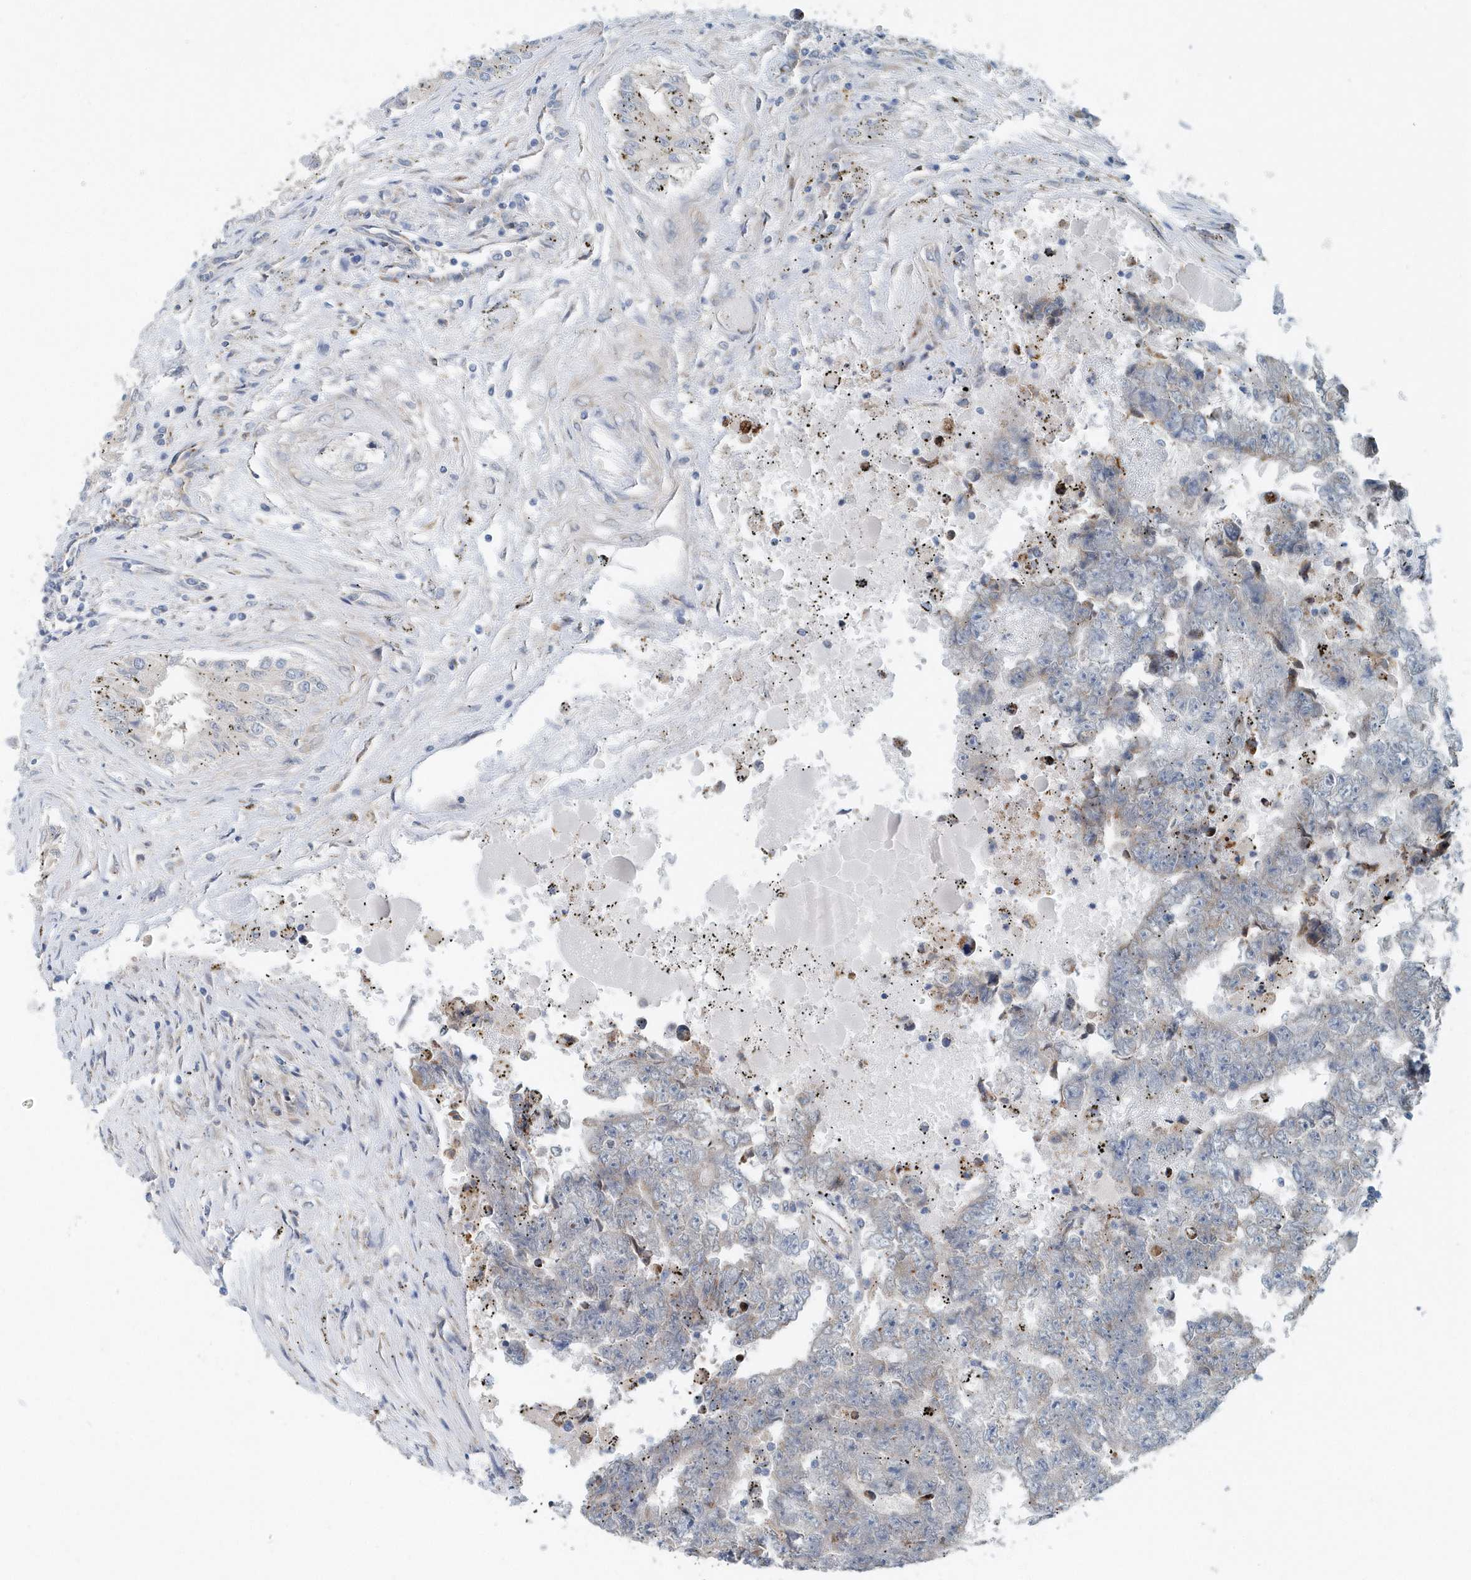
{"staining": {"intensity": "negative", "quantity": "none", "location": "none"}, "tissue": "testis cancer", "cell_type": "Tumor cells", "image_type": "cancer", "snomed": [{"axis": "morphology", "description": "Carcinoma, Embryonal, NOS"}, {"axis": "topography", "description": "Testis"}], "caption": "A micrograph of embryonal carcinoma (testis) stained for a protein reveals no brown staining in tumor cells.", "gene": "PFN2", "patient": {"sex": "male", "age": 25}}